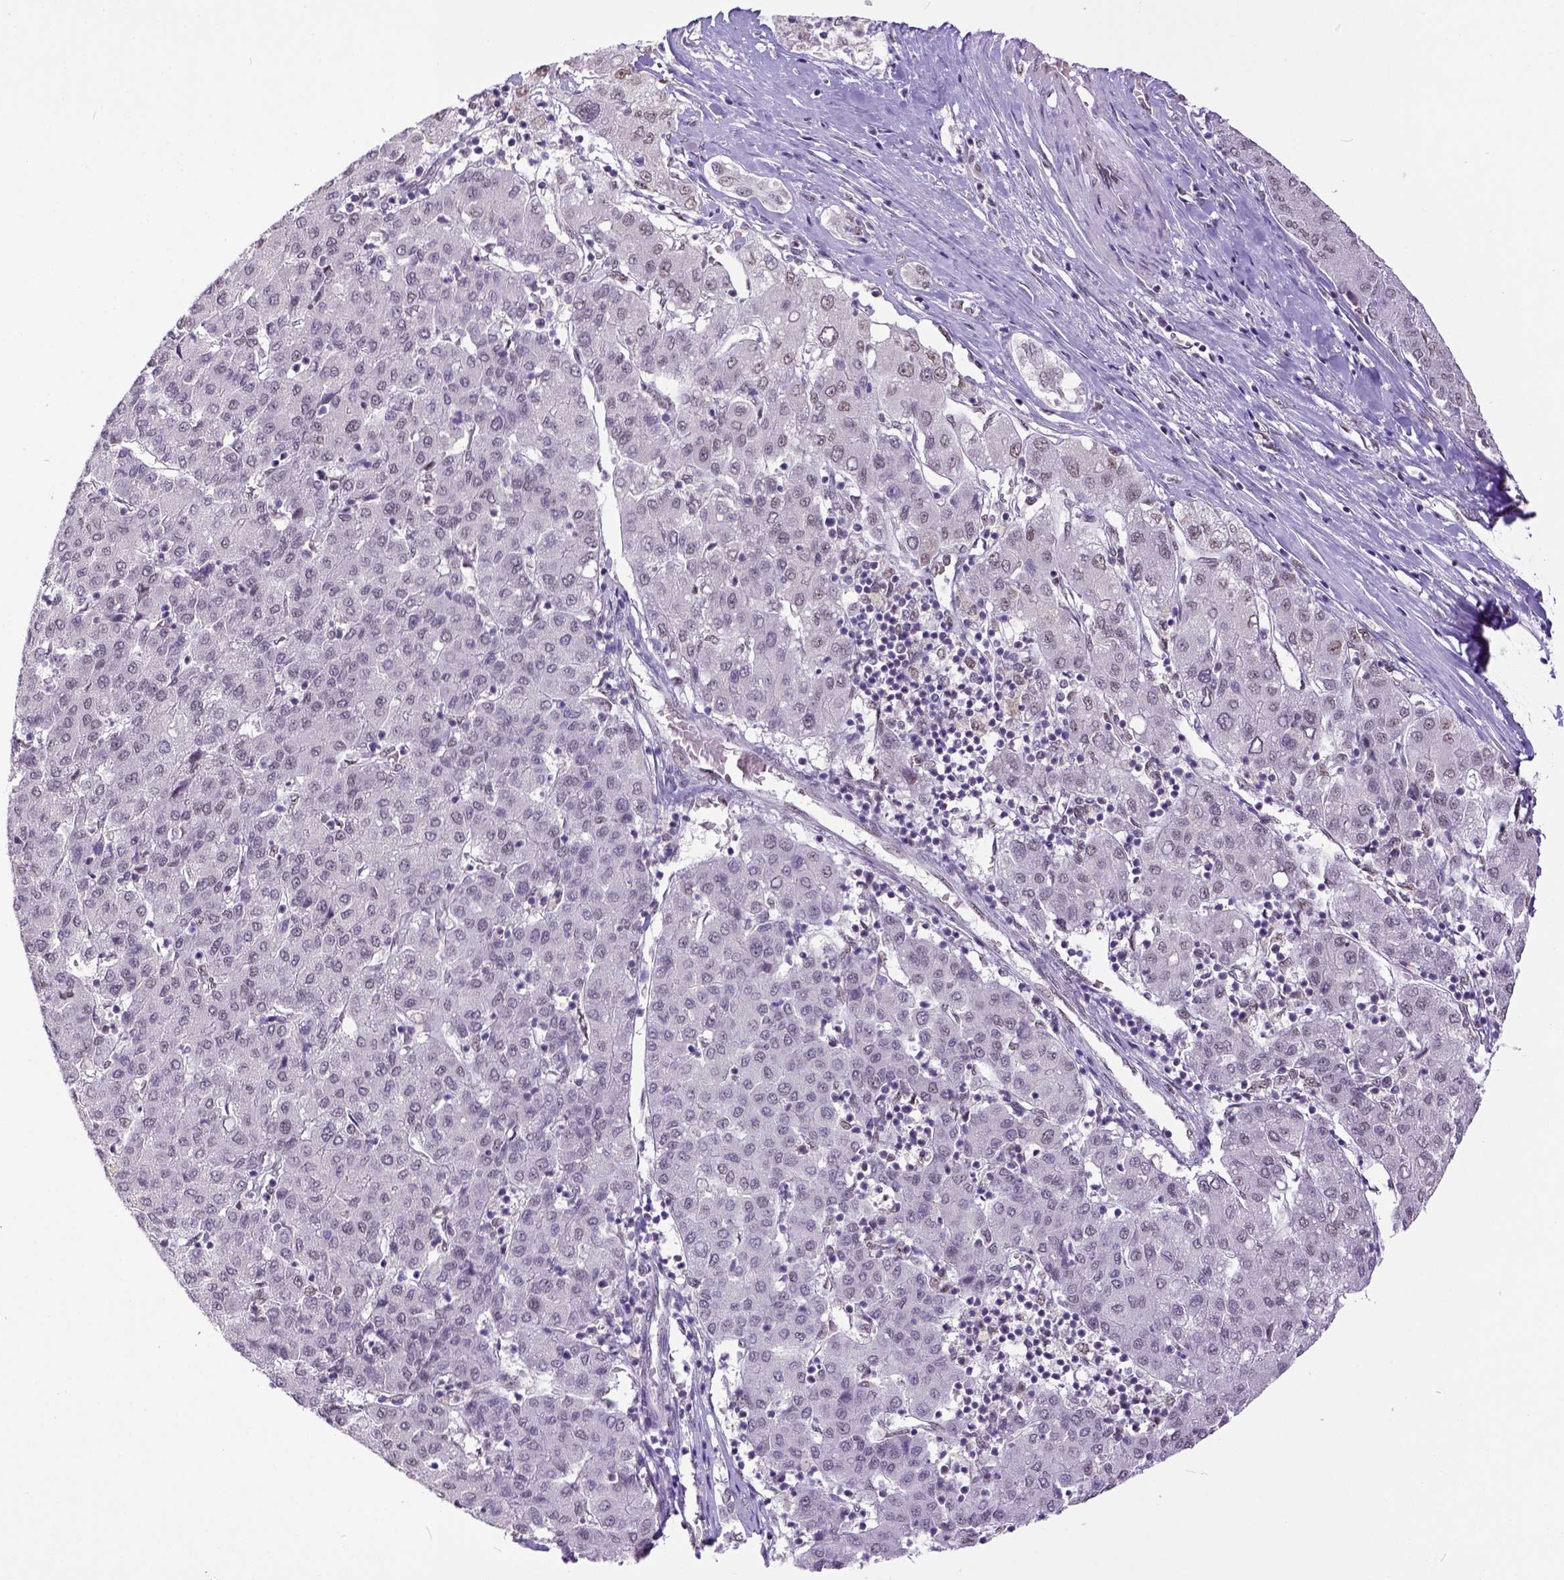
{"staining": {"intensity": "weak", "quantity": "<25%", "location": "nuclear"}, "tissue": "liver cancer", "cell_type": "Tumor cells", "image_type": "cancer", "snomed": [{"axis": "morphology", "description": "Carcinoma, Hepatocellular, NOS"}, {"axis": "topography", "description": "Liver"}], "caption": "The image reveals no significant expression in tumor cells of hepatocellular carcinoma (liver).", "gene": "ERCC1", "patient": {"sex": "male", "age": 65}}